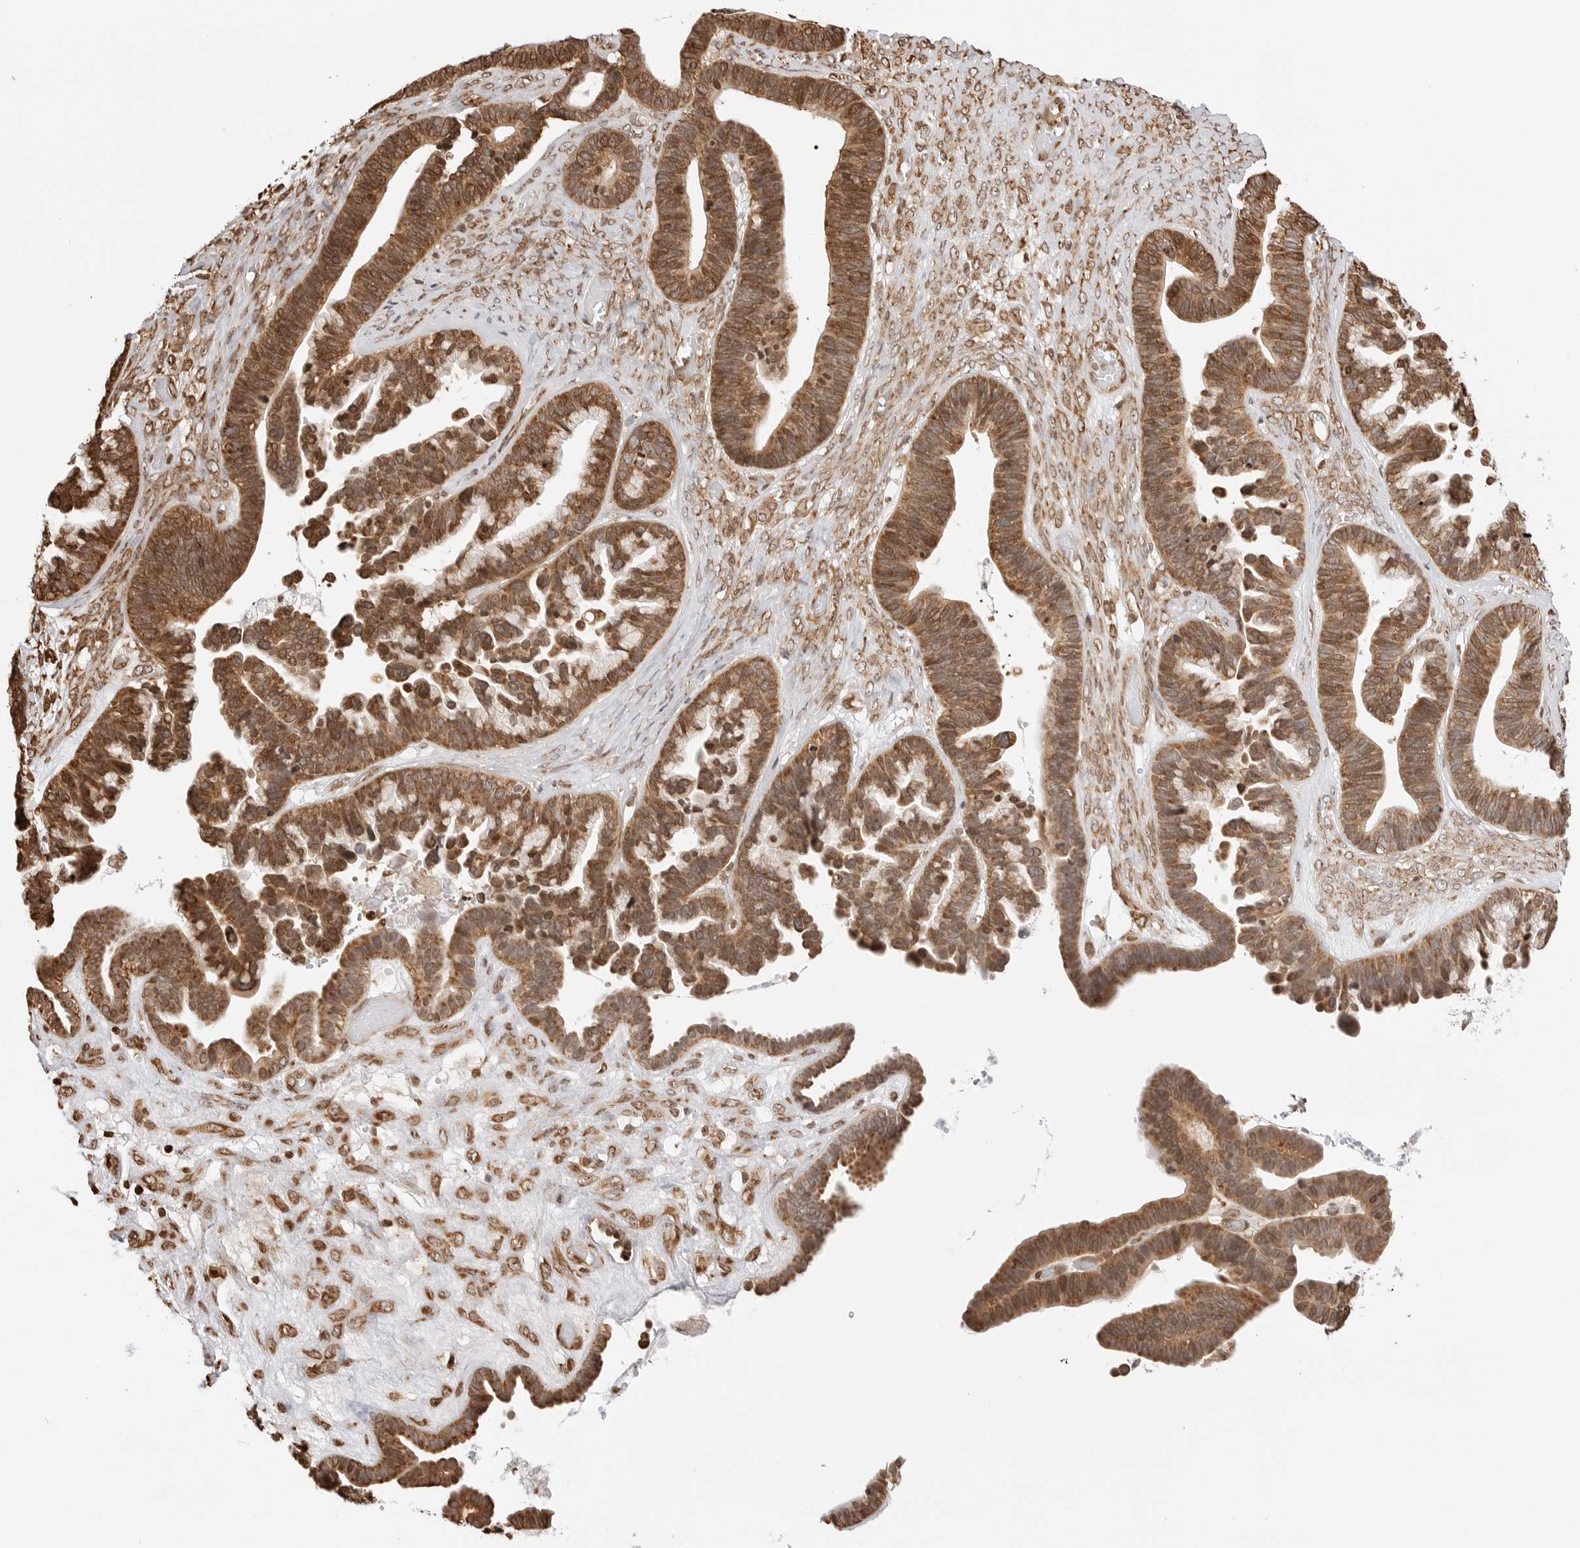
{"staining": {"intensity": "moderate", "quantity": ">75%", "location": "cytoplasmic/membranous"}, "tissue": "ovarian cancer", "cell_type": "Tumor cells", "image_type": "cancer", "snomed": [{"axis": "morphology", "description": "Cystadenocarcinoma, serous, NOS"}, {"axis": "topography", "description": "Ovary"}], "caption": "DAB immunohistochemical staining of human ovarian cancer (serous cystadenocarcinoma) demonstrates moderate cytoplasmic/membranous protein positivity in about >75% of tumor cells.", "gene": "FKBP14", "patient": {"sex": "female", "age": 56}}